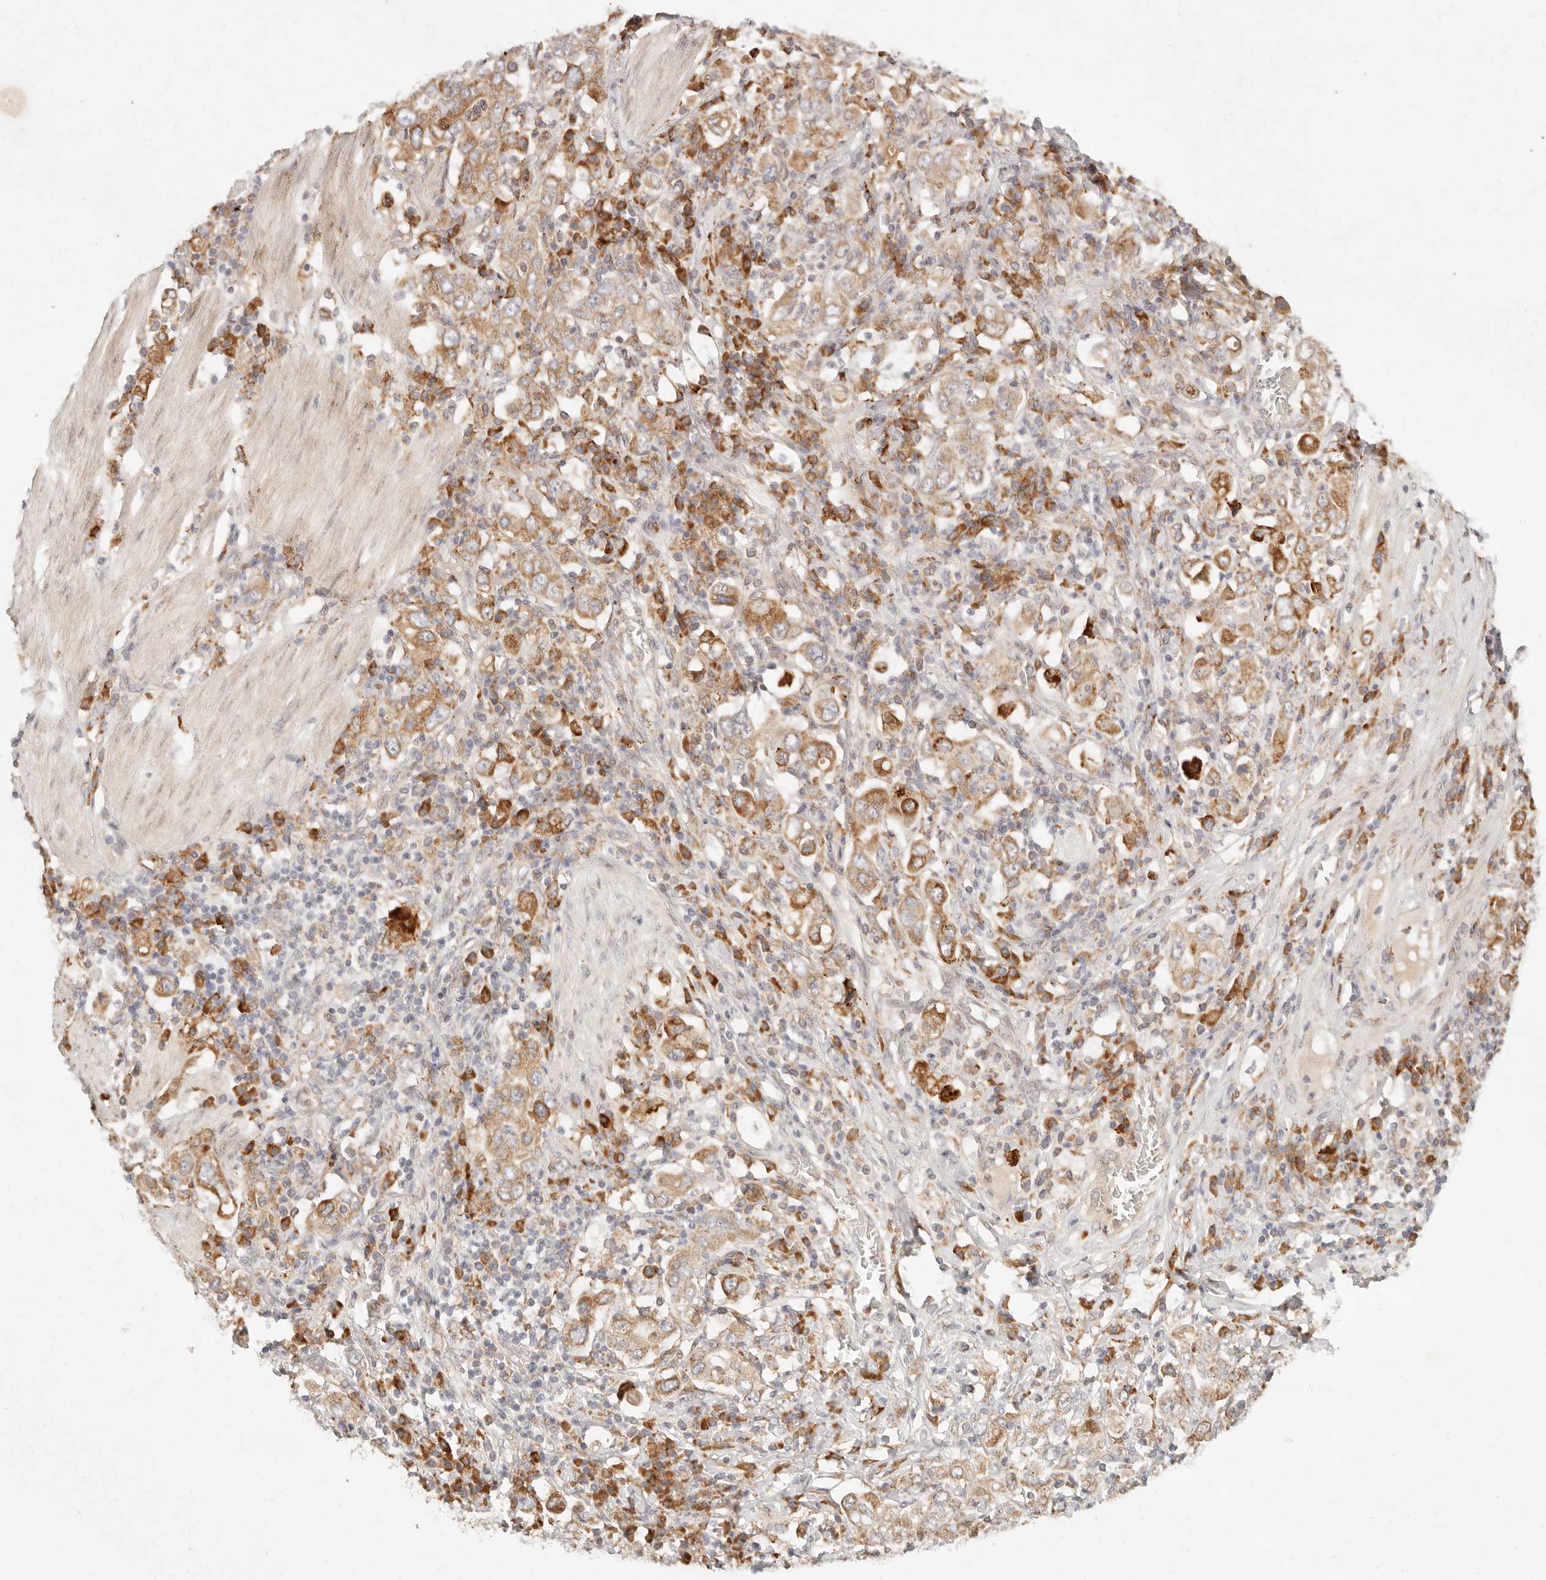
{"staining": {"intensity": "moderate", "quantity": ">75%", "location": "cytoplasmic/membranous"}, "tissue": "stomach cancer", "cell_type": "Tumor cells", "image_type": "cancer", "snomed": [{"axis": "morphology", "description": "Adenocarcinoma, NOS"}, {"axis": "topography", "description": "Stomach, upper"}], "caption": "Brown immunohistochemical staining in stomach adenocarcinoma demonstrates moderate cytoplasmic/membranous positivity in about >75% of tumor cells.", "gene": "C1orf127", "patient": {"sex": "male", "age": 62}}